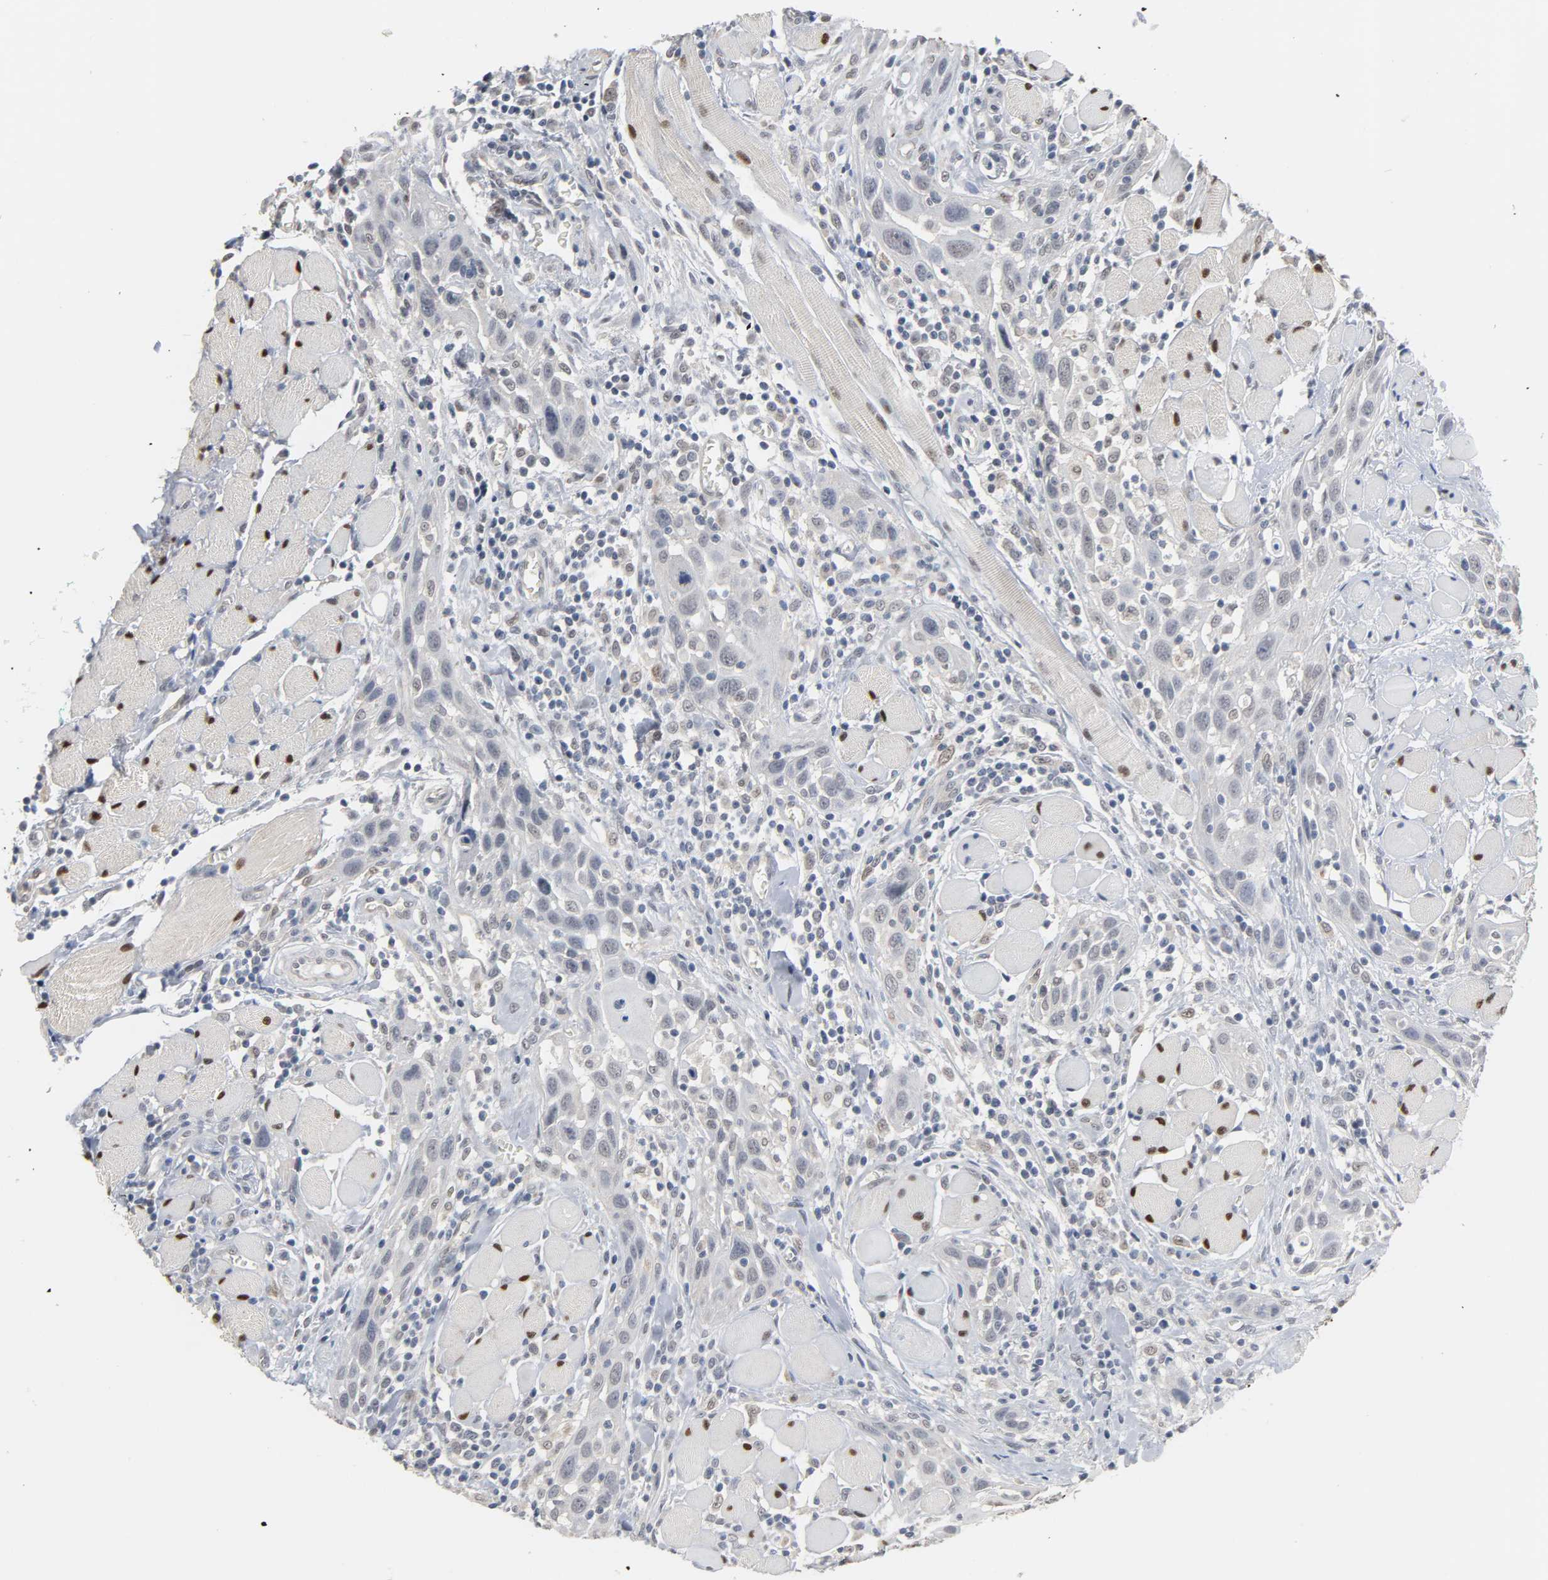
{"staining": {"intensity": "negative", "quantity": "none", "location": "none"}, "tissue": "head and neck cancer", "cell_type": "Tumor cells", "image_type": "cancer", "snomed": [{"axis": "morphology", "description": "Squamous cell carcinoma, NOS"}, {"axis": "topography", "description": "Oral tissue"}, {"axis": "topography", "description": "Head-Neck"}], "caption": "This is a image of immunohistochemistry staining of head and neck squamous cell carcinoma, which shows no staining in tumor cells. The staining was performed using DAB to visualize the protein expression in brown, while the nuclei were stained in blue with hematoxylin (Magnification: 20x).", "gene": "ACSS2", "patient": {"sex": "female", "age": 50}}